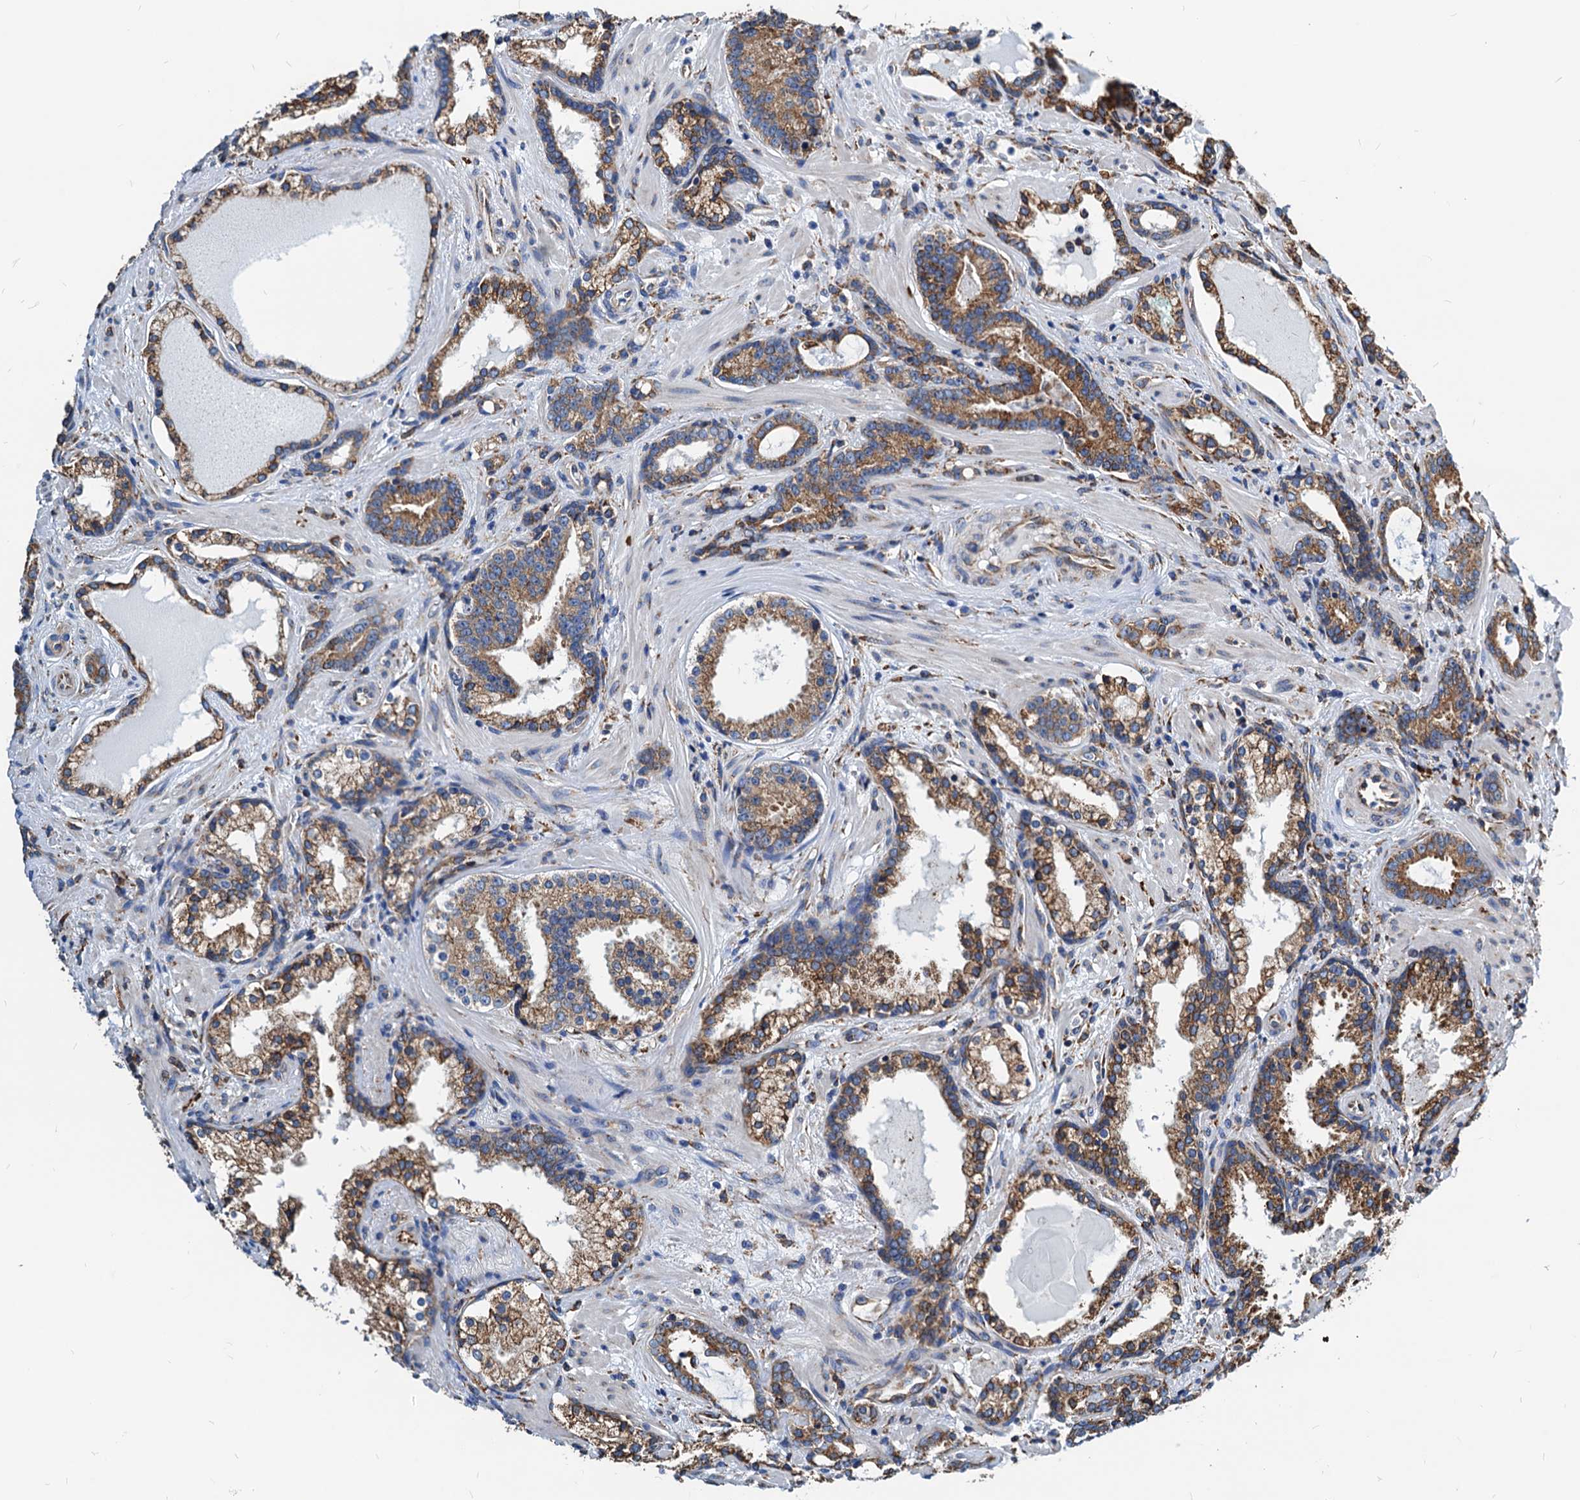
{"staining": {"intensity": "moderate", "quantity": ">75%", "location": "cytoplasmic/membranous"}, "tissue": "prostate cancer", "cell_type": "Tumor cells", "image_type": "cancer", "snomed": [{"axis": "morphology", "description": "Adenocarcinoma, High grade"}, {"axis": "topography", "description": "Prostate"}], "caption": "Tumor cells reveal medium levels of moderate cytoplasmic/membranous staining in about >75% of cells in adenocarcinoma (high-grade) (prostate).", "gene": "HSPA5", "patient": {"sex": "male", "age": 58}}